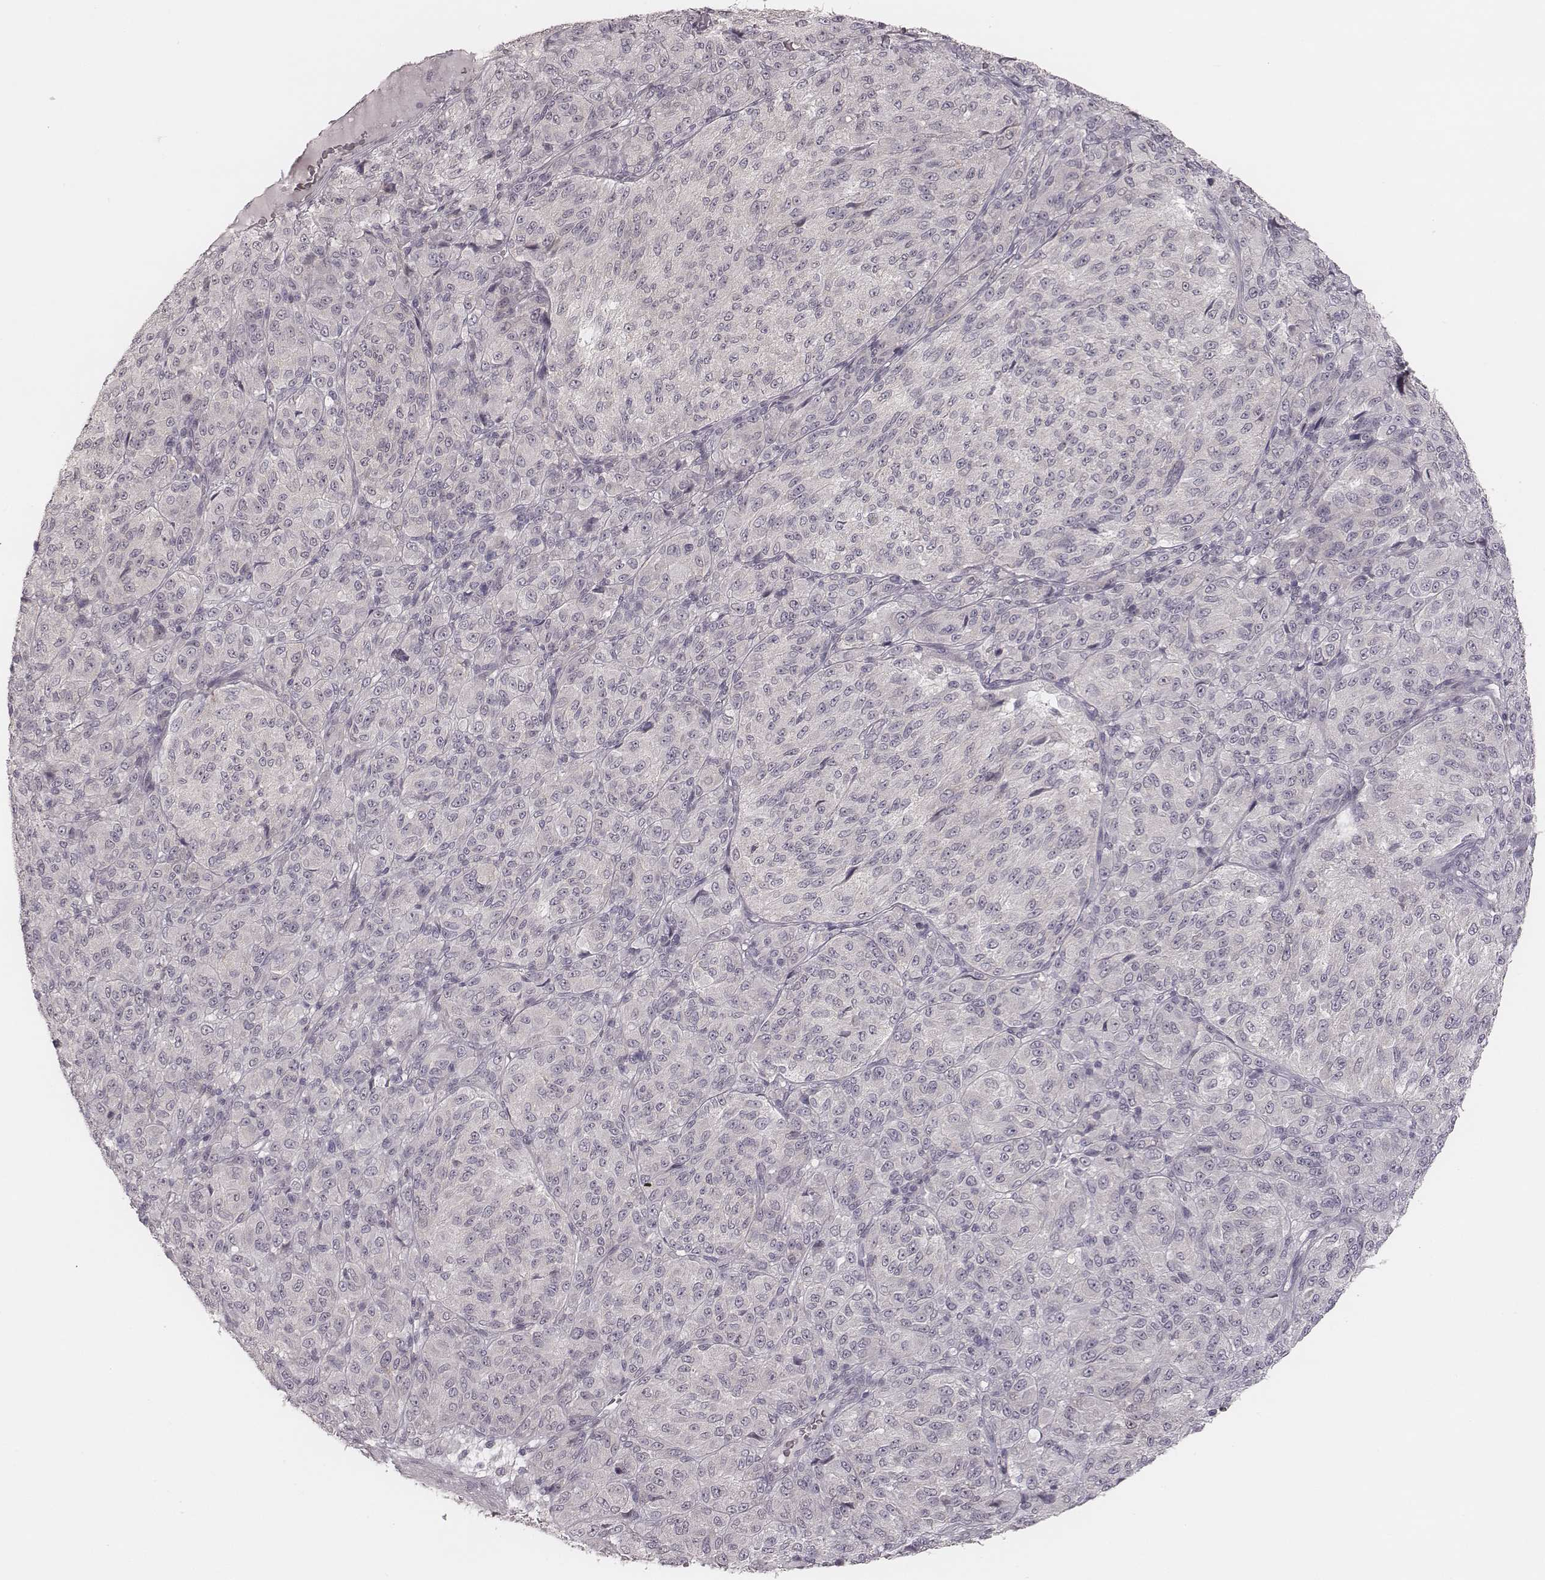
{"staining": {"intensity": "negative", "quantity": "none", "location": "none"}, "tissue": "melanoma", "cell_type": "Tumor cells", "image_type": "cancer", "snomed": [{"axis": "morphology", "description": "Malignant melanoma, Metastatic site"}, {"axis": "topography", "description": "Brain"}], "caption": "Malignant melanoma (metastatic site) stained for a protein using IHC shows no staining tumor cells.", "gene": "ACACB", "patient": {"sex": "female", "age": 56}}